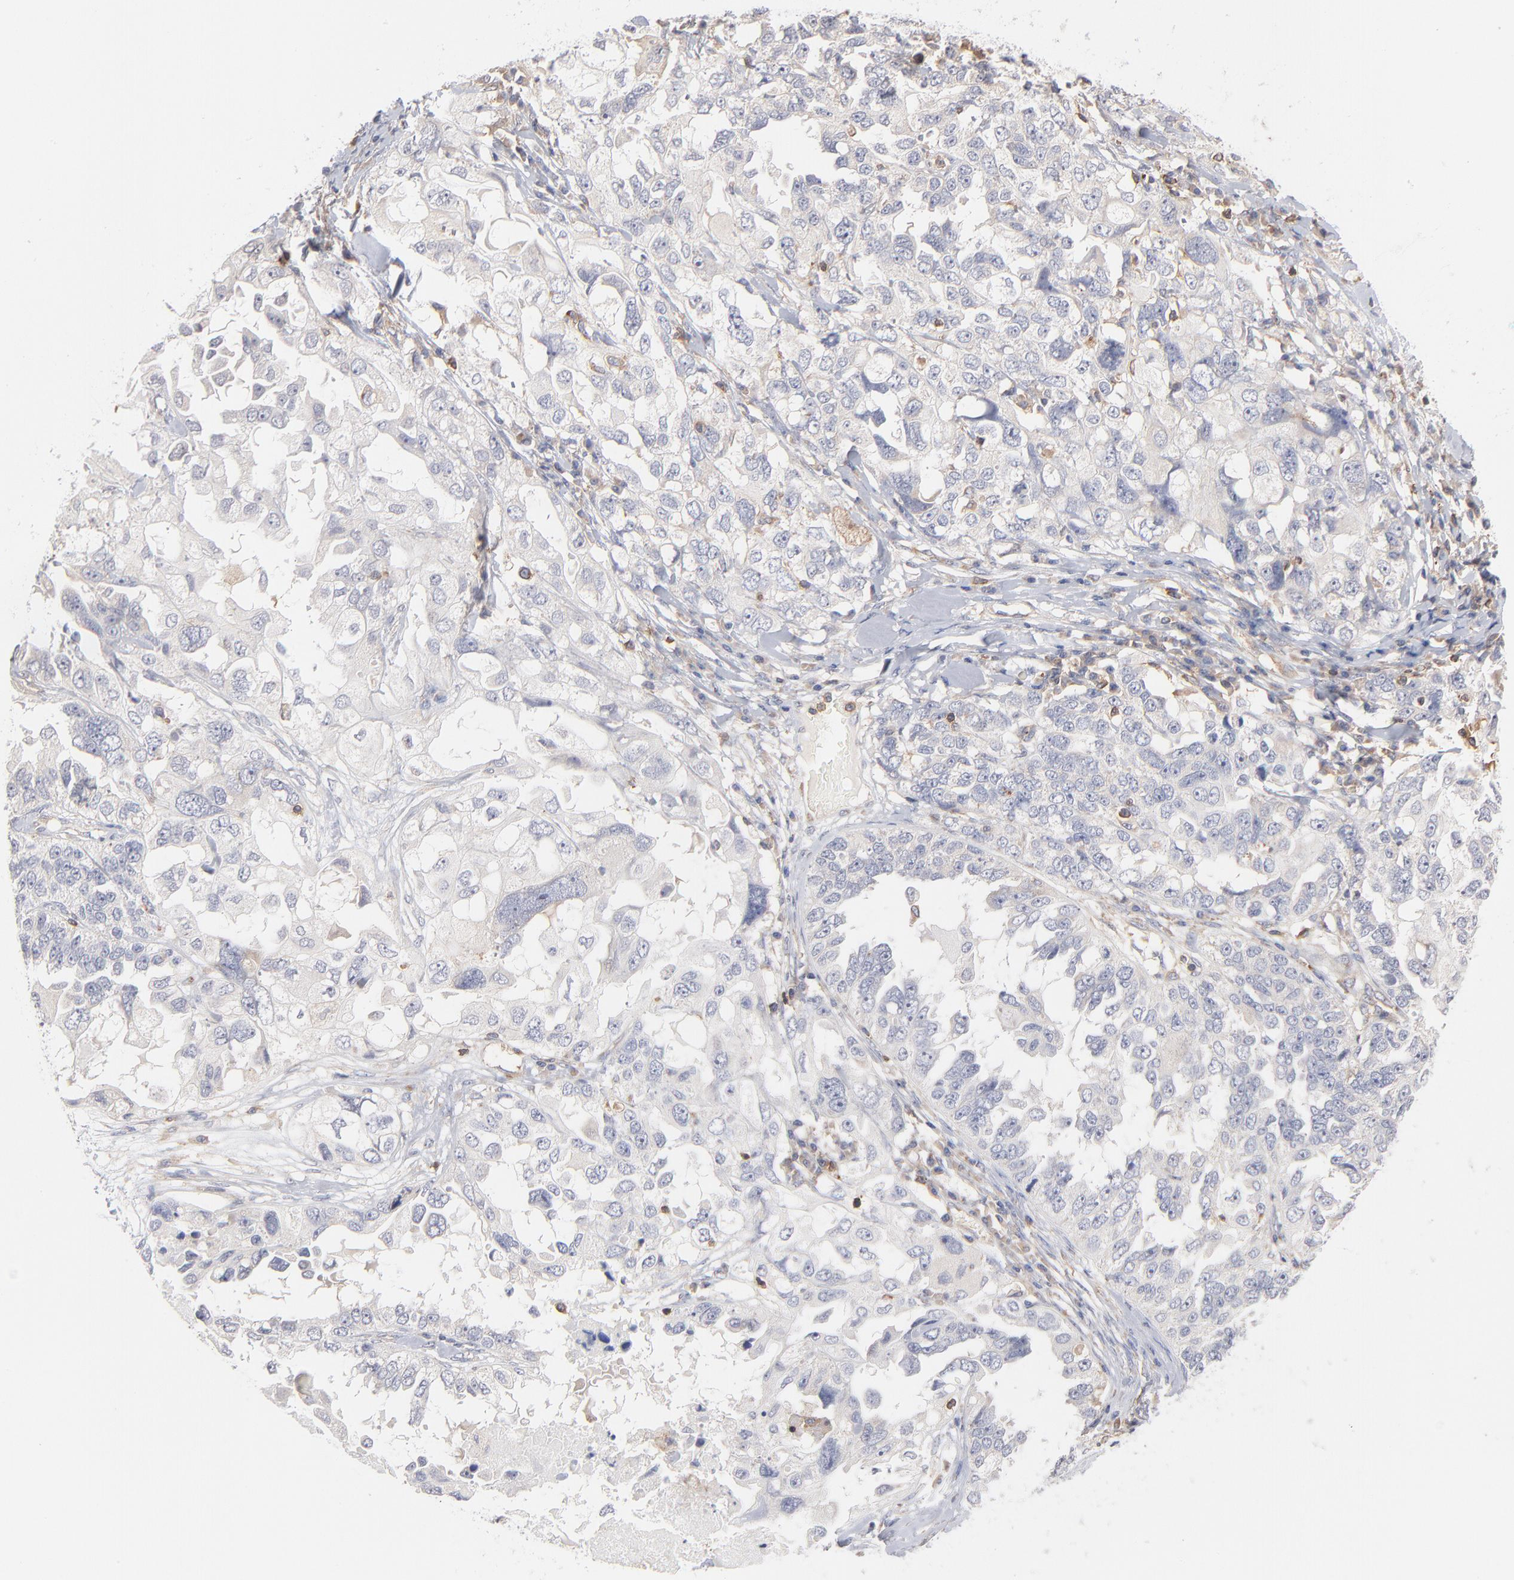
{"staining": {"intensity": "negative", "quantity": "none", "location": "none"}, "tissue": "ovarian cancer", "cell_type": "Tumor cells", "image_type": "cancer", "snomed": [{"axis": "morphology", "description": "Cystadenocarcinoma, serous, NOS"}, {"axis": "topography", "description": "Ovary"}], "caption": "Tumor cells are negative for brown protein staining in ovarian serous cystadenocarcinoma. (Brightfield microscopy of DAB immunohistochemistry (IHC) at high magnification).", "gene": "WIPF1", "patient": {"sex": "female", "age": 82}}